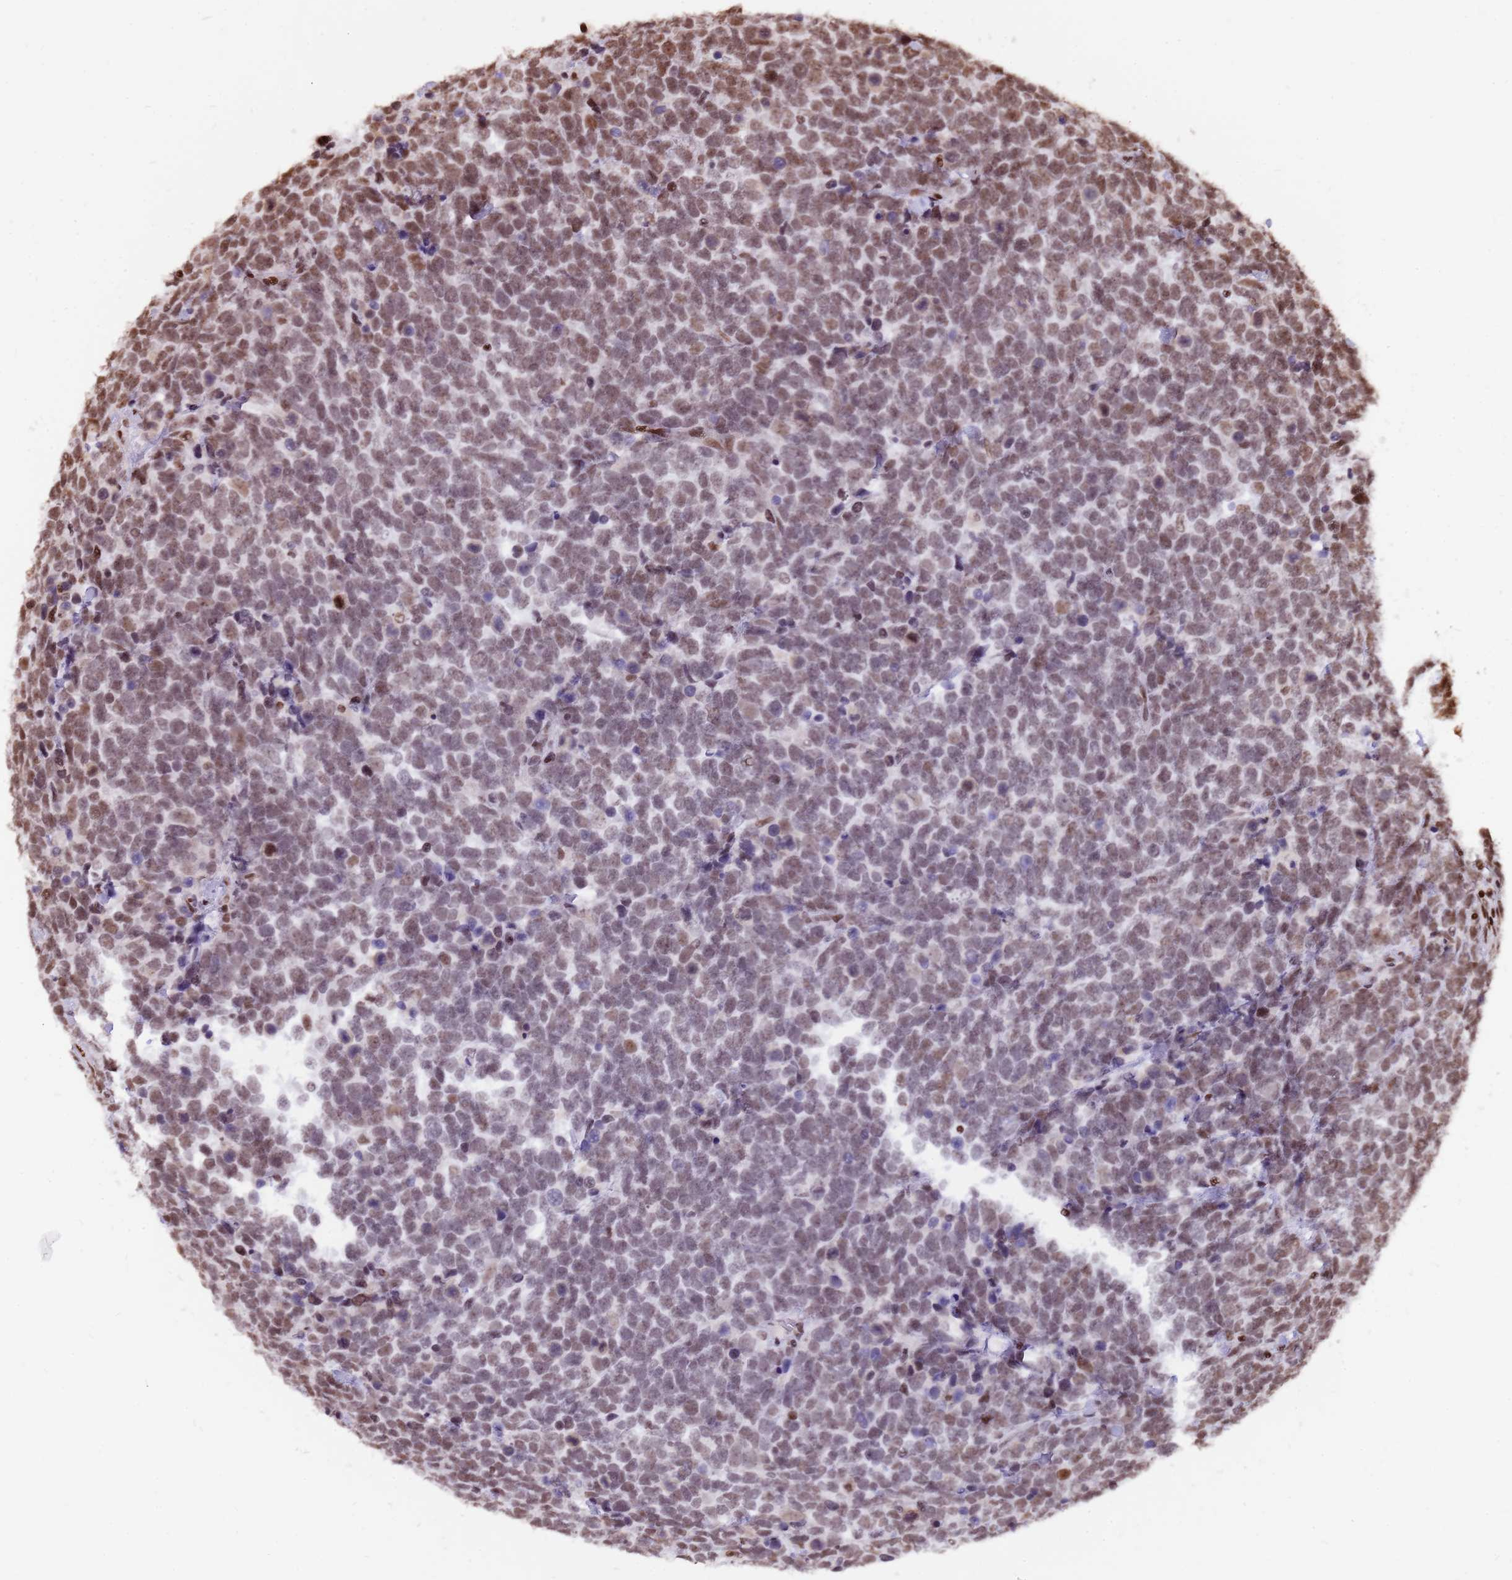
{"staining": {"intensity": "moderate", "quantity": "25%-75%", "location": "nuclear"}, "tissue": "urothelial cancer", "cell_type": "Tumor cells", "image_type": "cancer", "snomed": [{"axis": "morphology", "description": "Urothelial carcinoma, High grade"}, {"axis": "topography", "description": "Urinary bladder"}], "caption": "High-grade urothelial carcinoma was stained to show a protein in brown. There is medium levels of moderate nuclear positivity in about 25%-75% of tumor cells.", "gene": "WASHC4", "patient": {"sex": "female", "age": 82}}